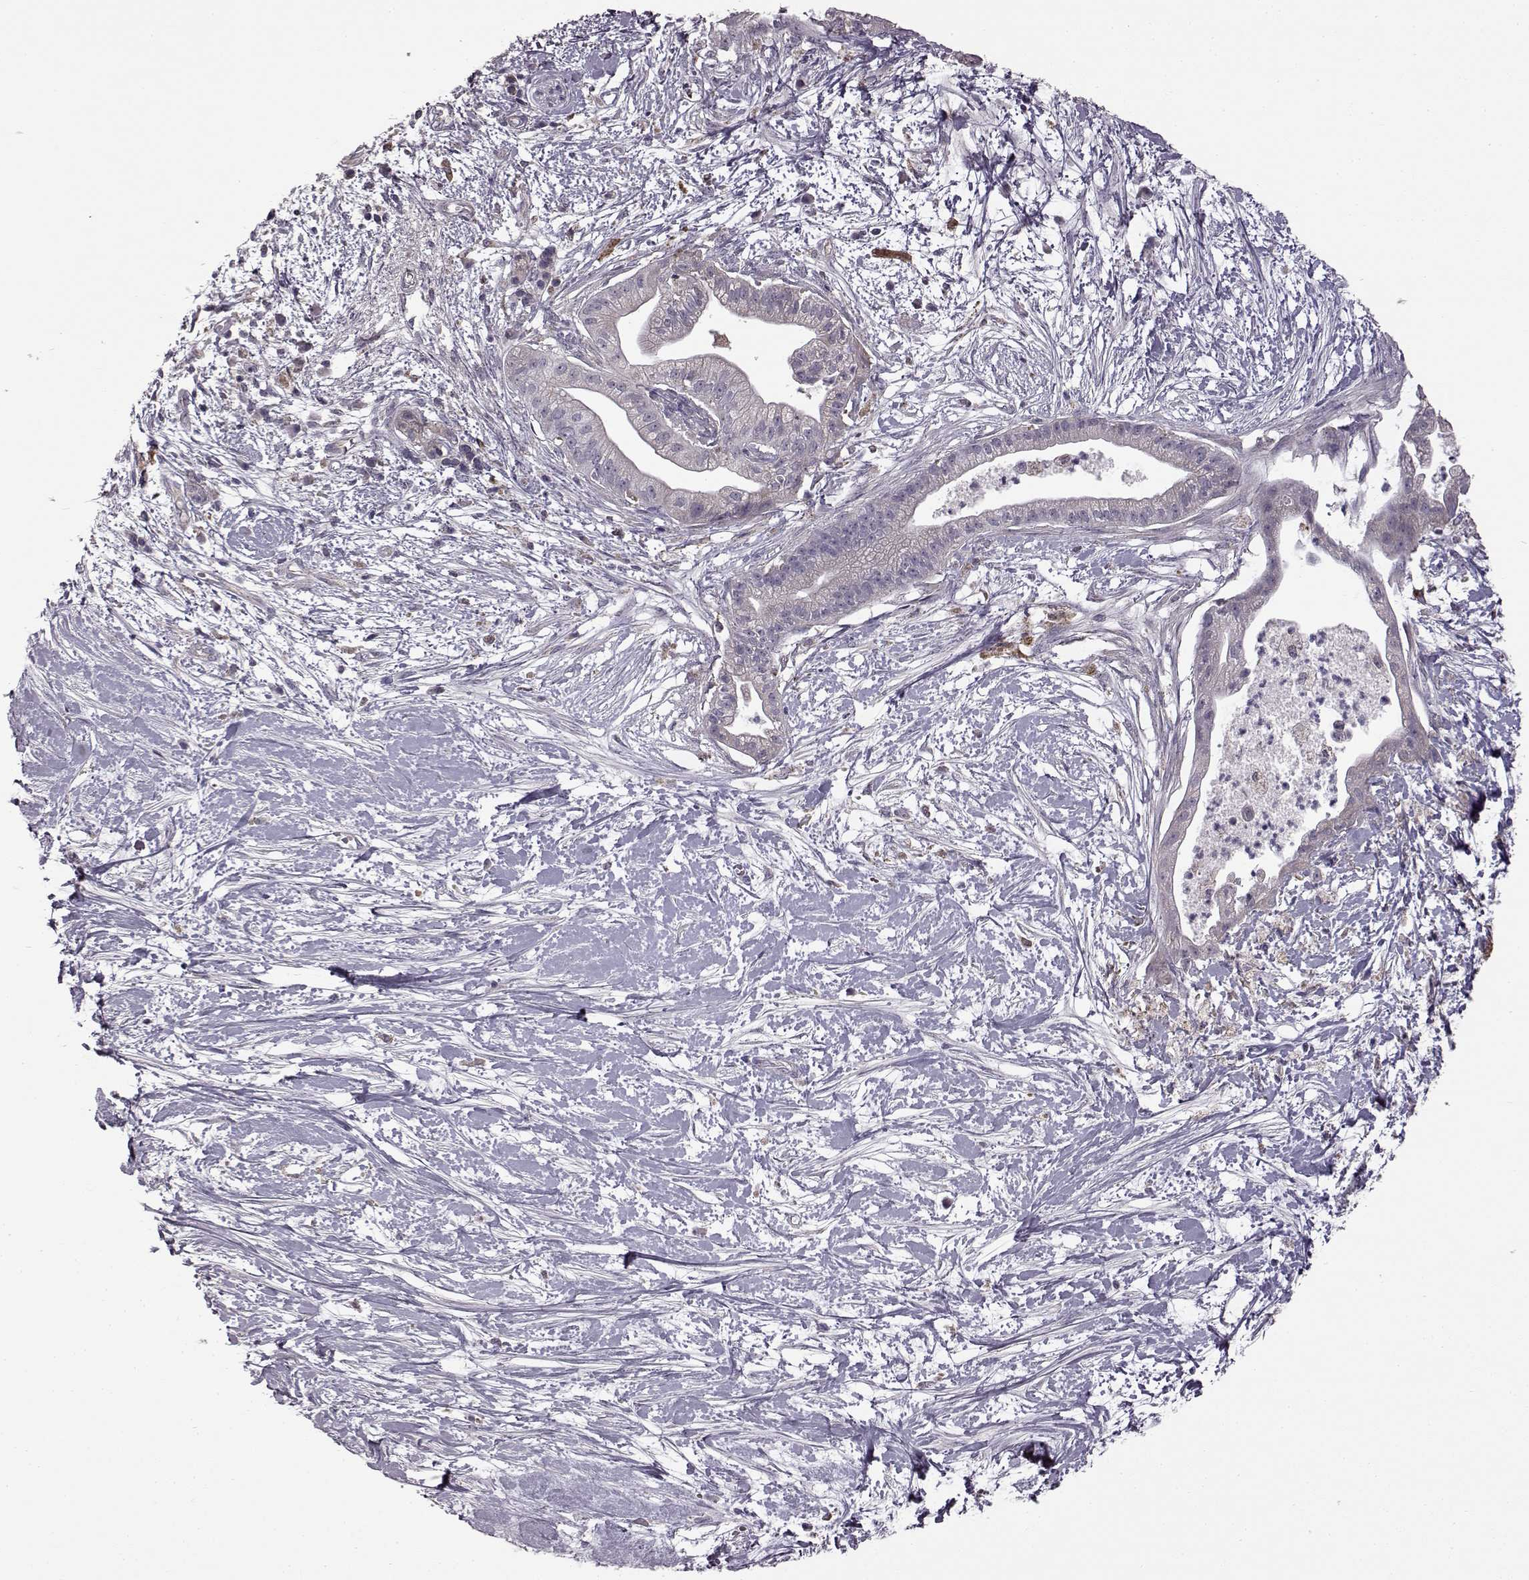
{"staining": {"intensity": "negative", "quantity": "none", "location": "none"}, "tissue": "pancreatic cancer", "cell_type": "Tumor cells", "image_type": "cancer", "snomed": [{"axis": "morphology", "description": "Normal tissue, NOS"}, {"axis": "morphology", "description": "Adenocarcinoma, NOS"}, {"axis": "topography", "description": "Lymph node"}, {"axis": "topography", "description": "Pancreas"}], "caption": "Tumor cells are negative for brown protein staining in pancreatic cancer (adenocarcinoma). (DAB (3,3'-diaminobenzidine) IHC, high magnification).", "gene": "B3GNT6", "patient": {"sex": "female", "age": 58}}